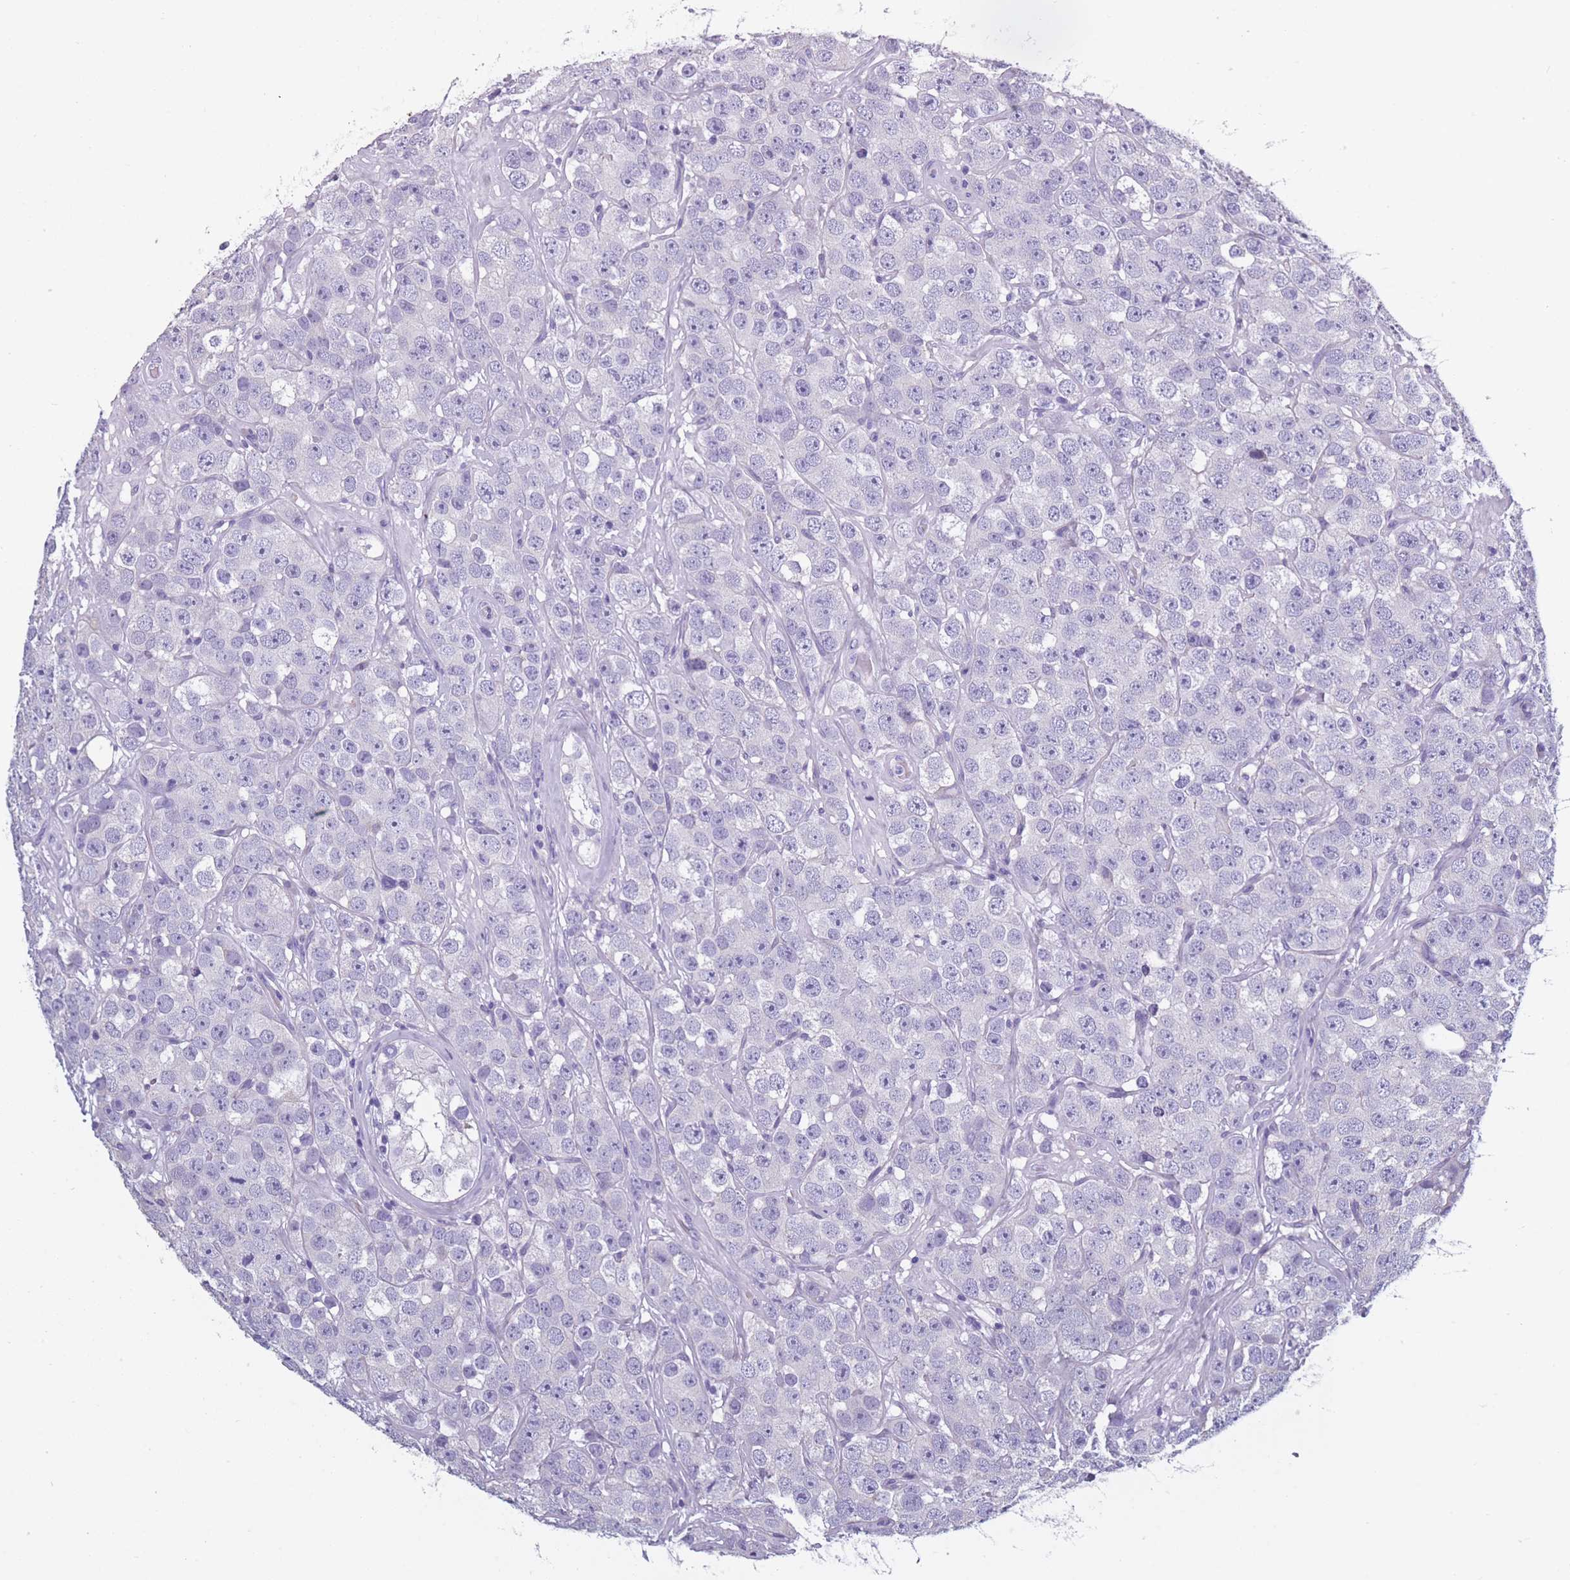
{"staining": {"intensity": "negative", "quantity": "none", "location": "none"}, "tissue": "testis cancer", "cell_type": "Tumor cells", "image_type": "cancer", "snomed": [{"axis": "morphology", "description": "Seminoma, NOS"}, {"axis": "topography", "description": "Testis"}], "caption": "Tumor cells show no significant protein expression in testis seminoma. The staining was performed using DAB (3,3'-diaminobenzidine) to visualize the protein expression in brown, while the nuclei were stained in blue with hematoxylin (Magnification: 20x).", "gene": "OR4C5", "patient": {"sex": "male", "age": 28}}